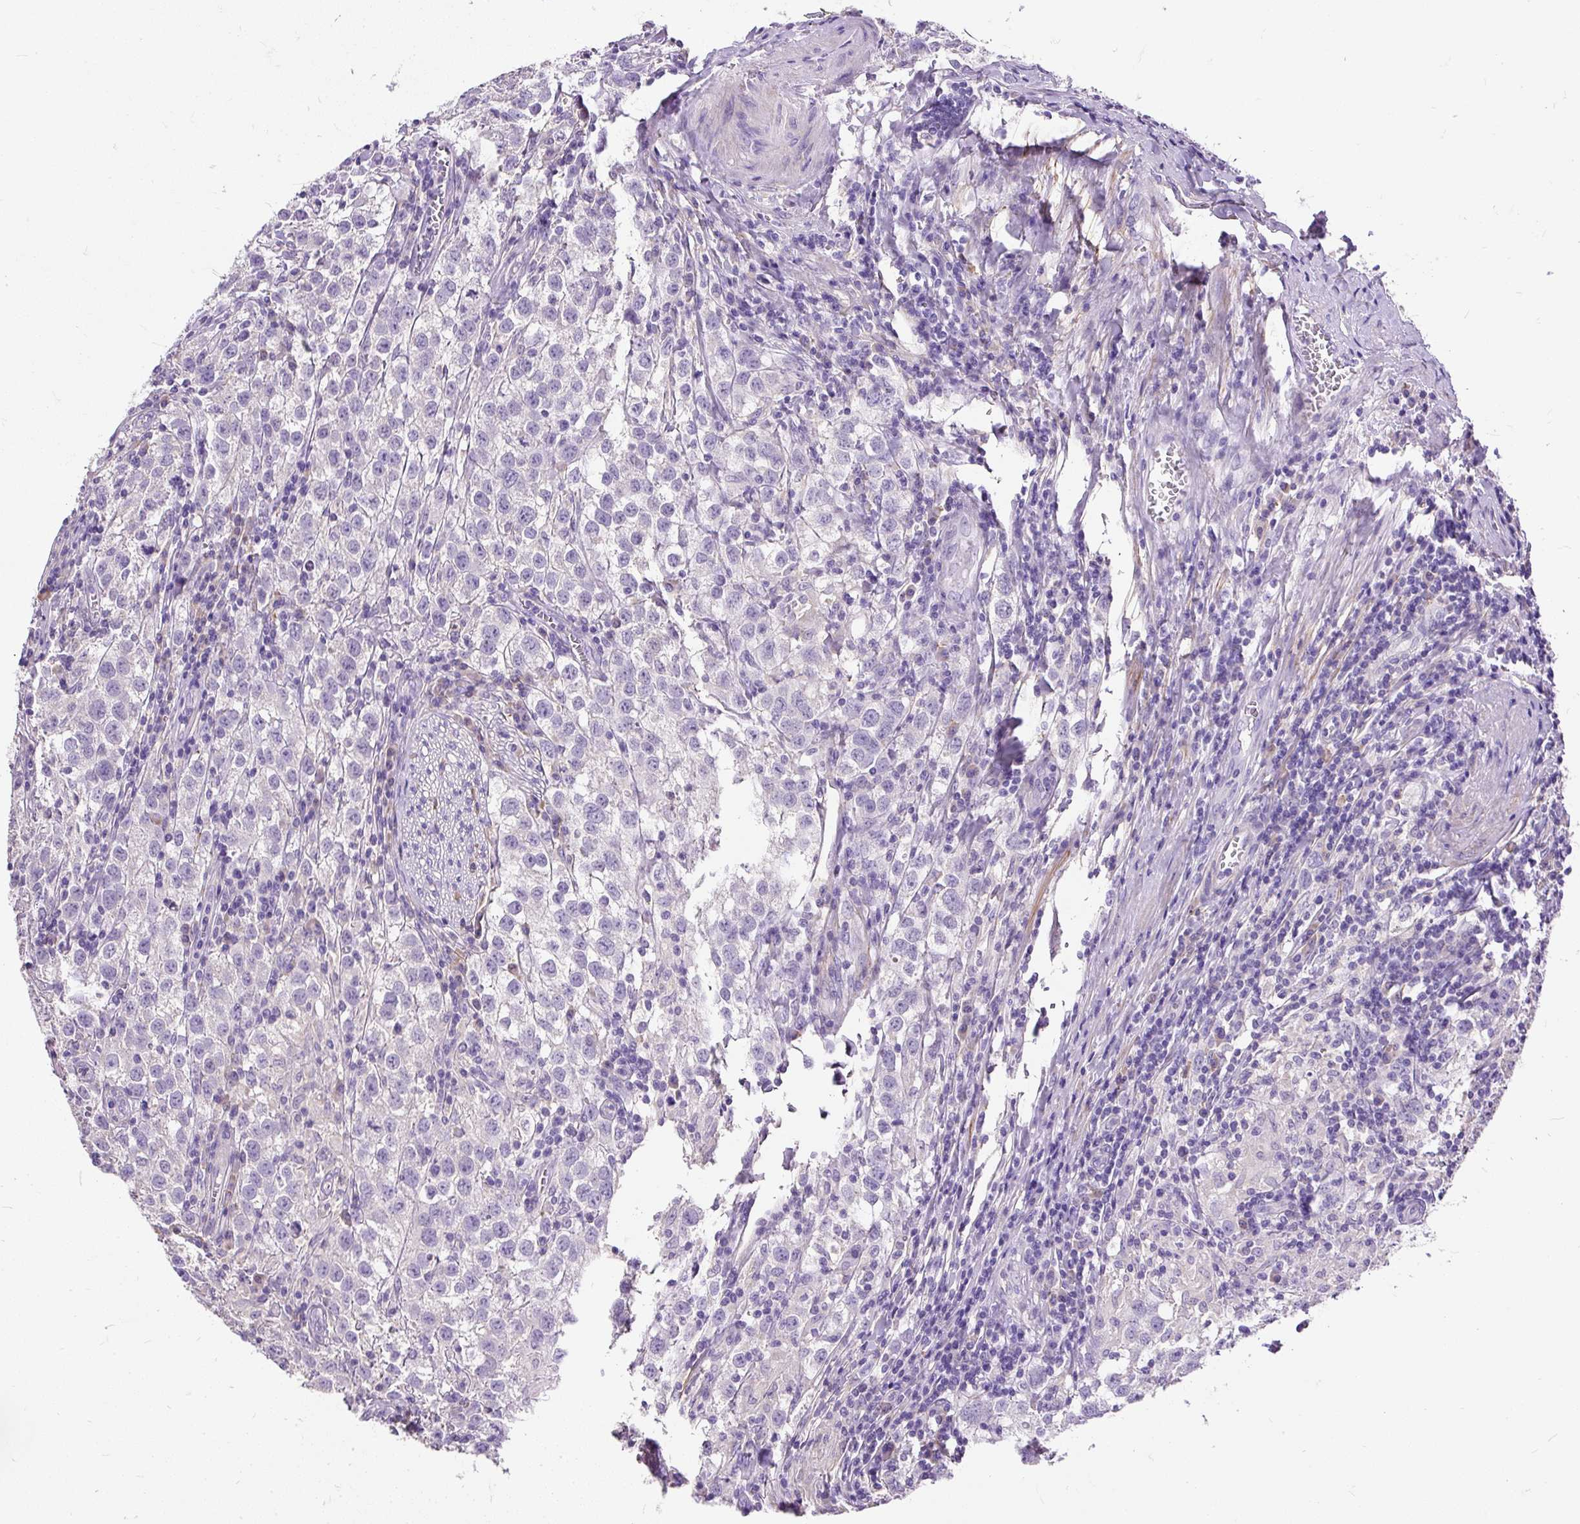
{"staining": {"intensity": "negative", "quantity": "none", "location": "none"}, "tissue": "testis cancer", "cell_type": "Tumor cells", "image_type": "cancer", "snomed": [{"axis": "morphology", "description": "Seminoma, NOS"}, {"axis": "morphology", "description": "Carcinoma, Embryonal, NOS"}, {"axis": "topography", "description": "Testis"}], "caption": "IHC of seminoma (testis) shows no expression in tumor cells.", "gene": "GBX1", "patient": {"sex": "male", "age": 43}}